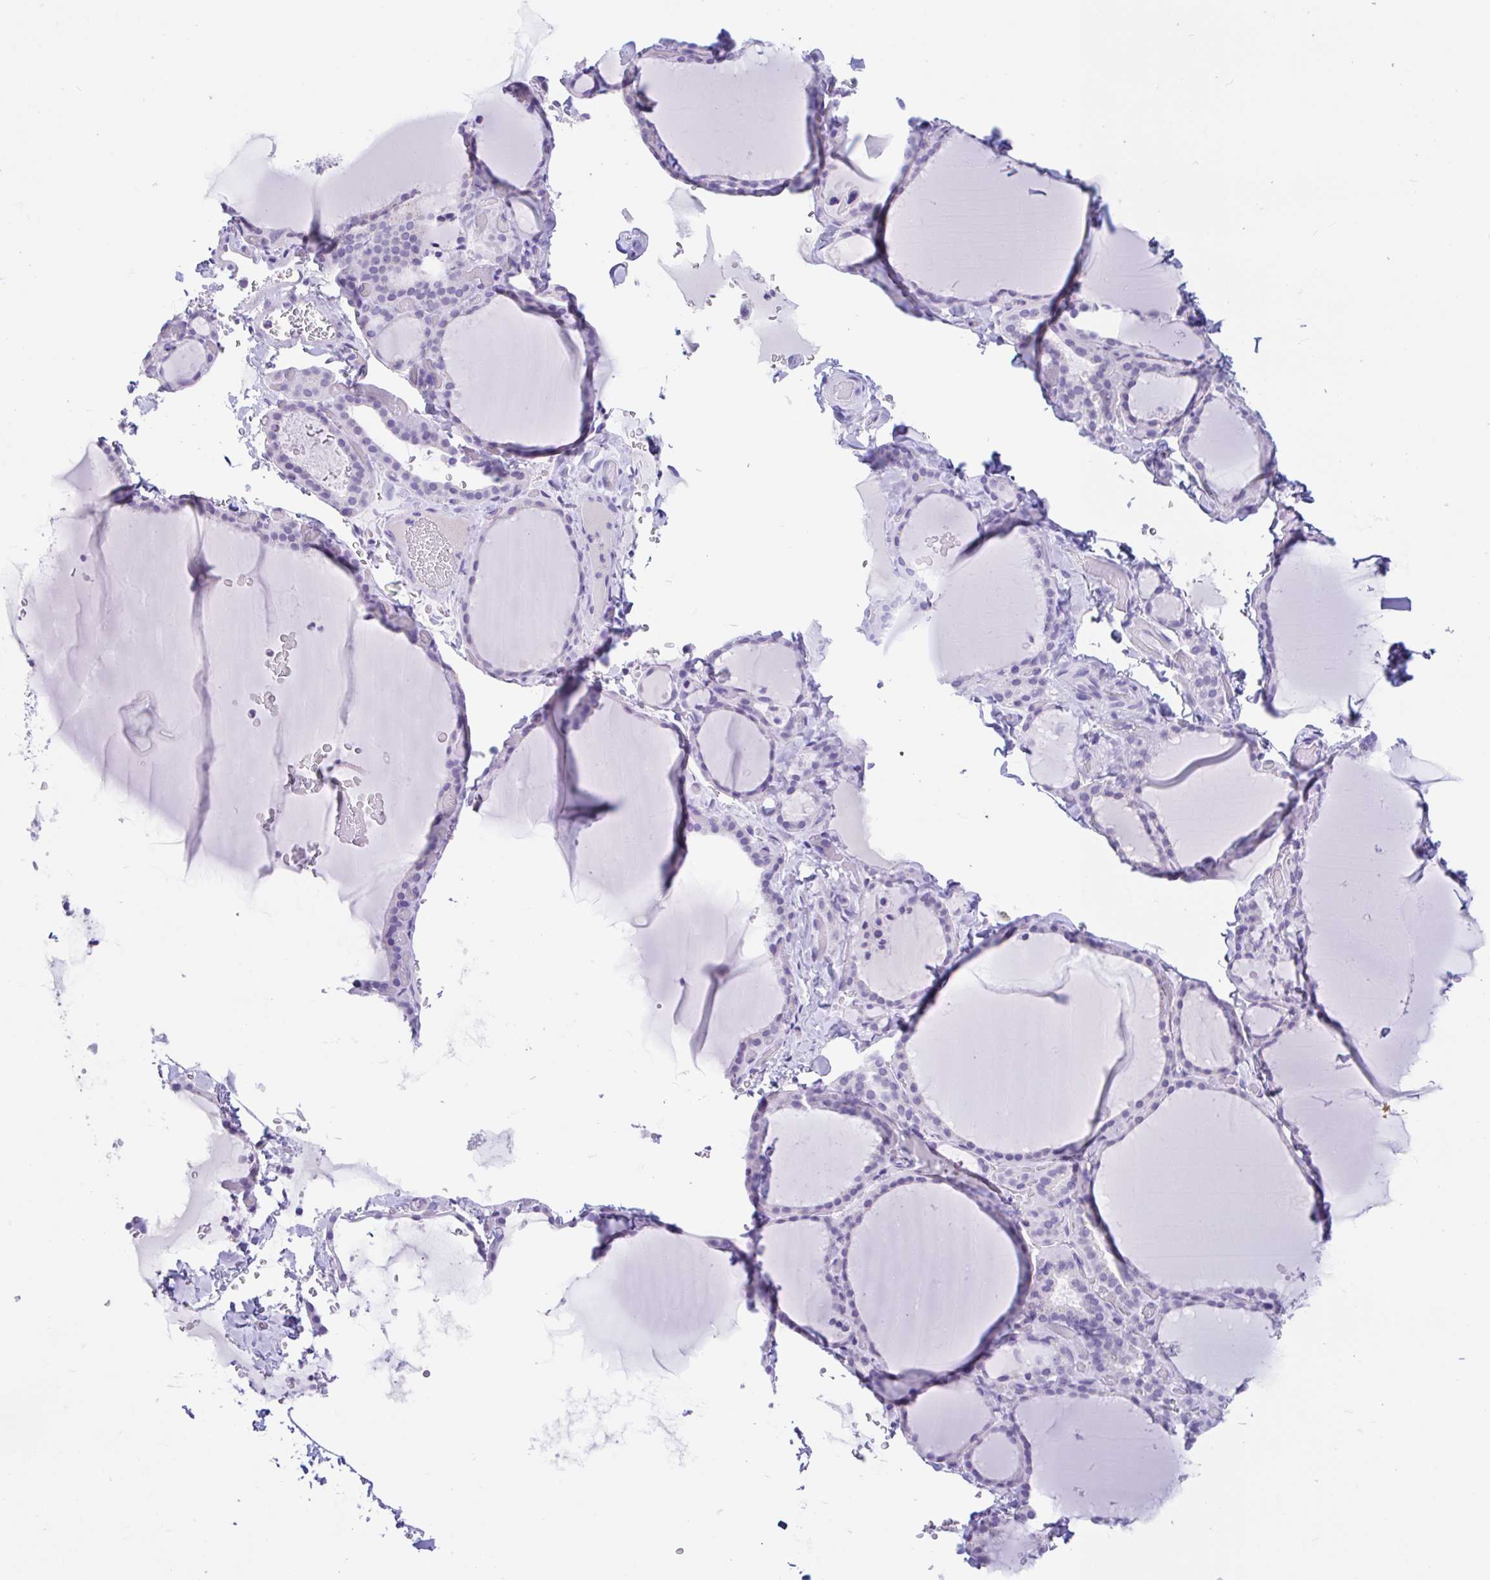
{"staining": {"intensity": "negative", "quantity": "none", "location": "none"}, "tissue": "thyroid gland", "cell_type": "Glandular cells", "image_type": "normal", "snomed": [{"axis": "morphology", "description": "Normal tissue, NOS"}, {"axis": "topography", "description": "Thyroid gland"}], "caption": "The immunohistochemistry (IHC) micrograph has no significant staining in glandular cells of thyroid gland.", "gene": "ZNF319", "patient": {"sex": "female", "age": 22}}